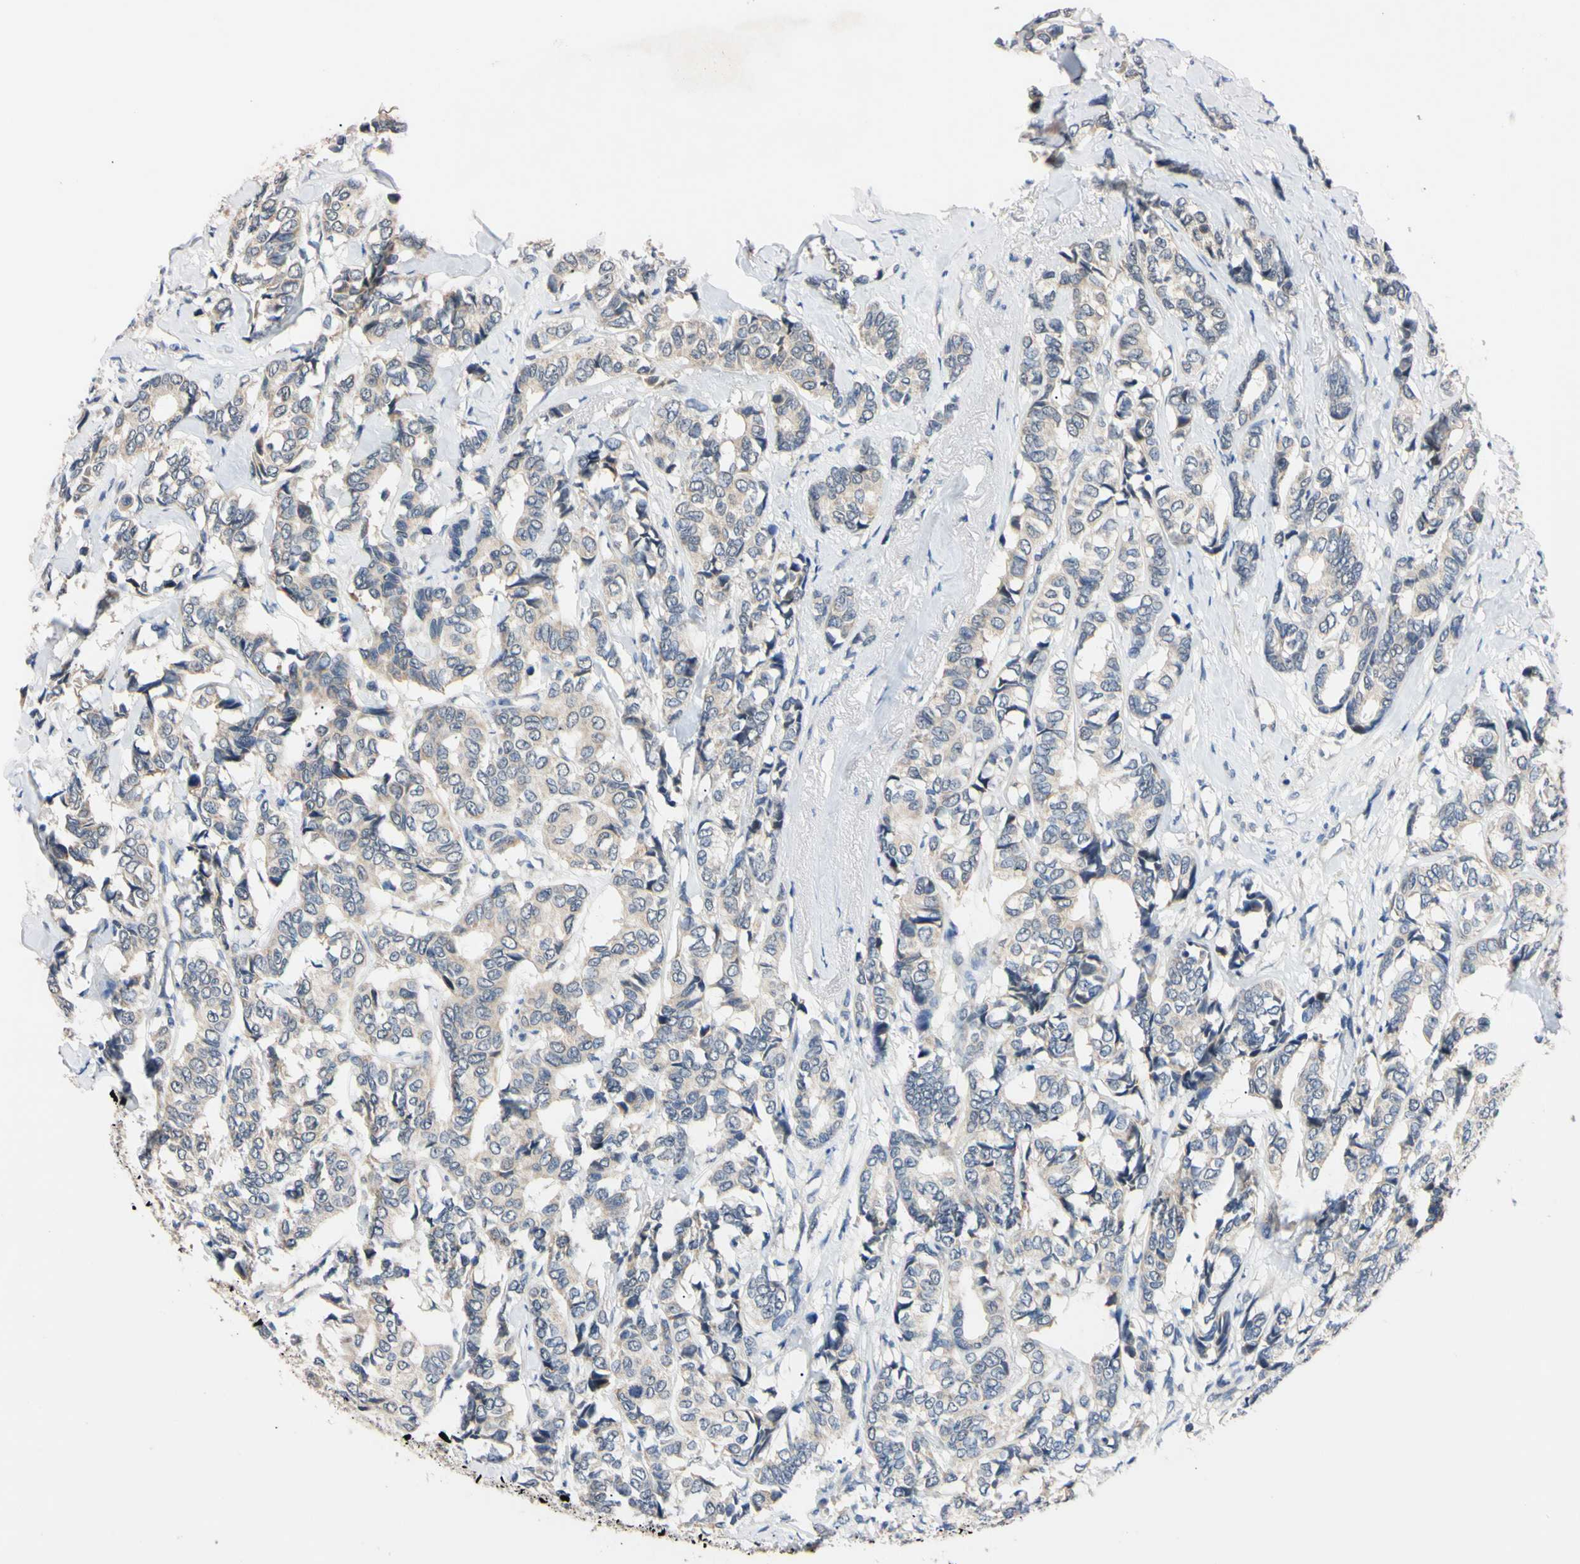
{"staining": {"intensity": "weak", "quantity": "25%-75%", "location": "cytoplasmic/membranous"}, "tissue": "breast cancer", "cell_type": "Tumor cells", "image_type": "cancer", "snomed": [{"axis": "morphology", "description": "Duct carcinoma"}, {"axis": "topography", "description": "Breast"}], "caption": "Weak cytoplasmic/membranous positivity is identified in approximately 25%-75% of tumor cells in breast cancer.", "gene": "PNKD", "patient": {"sex": "female", "age": 87}}